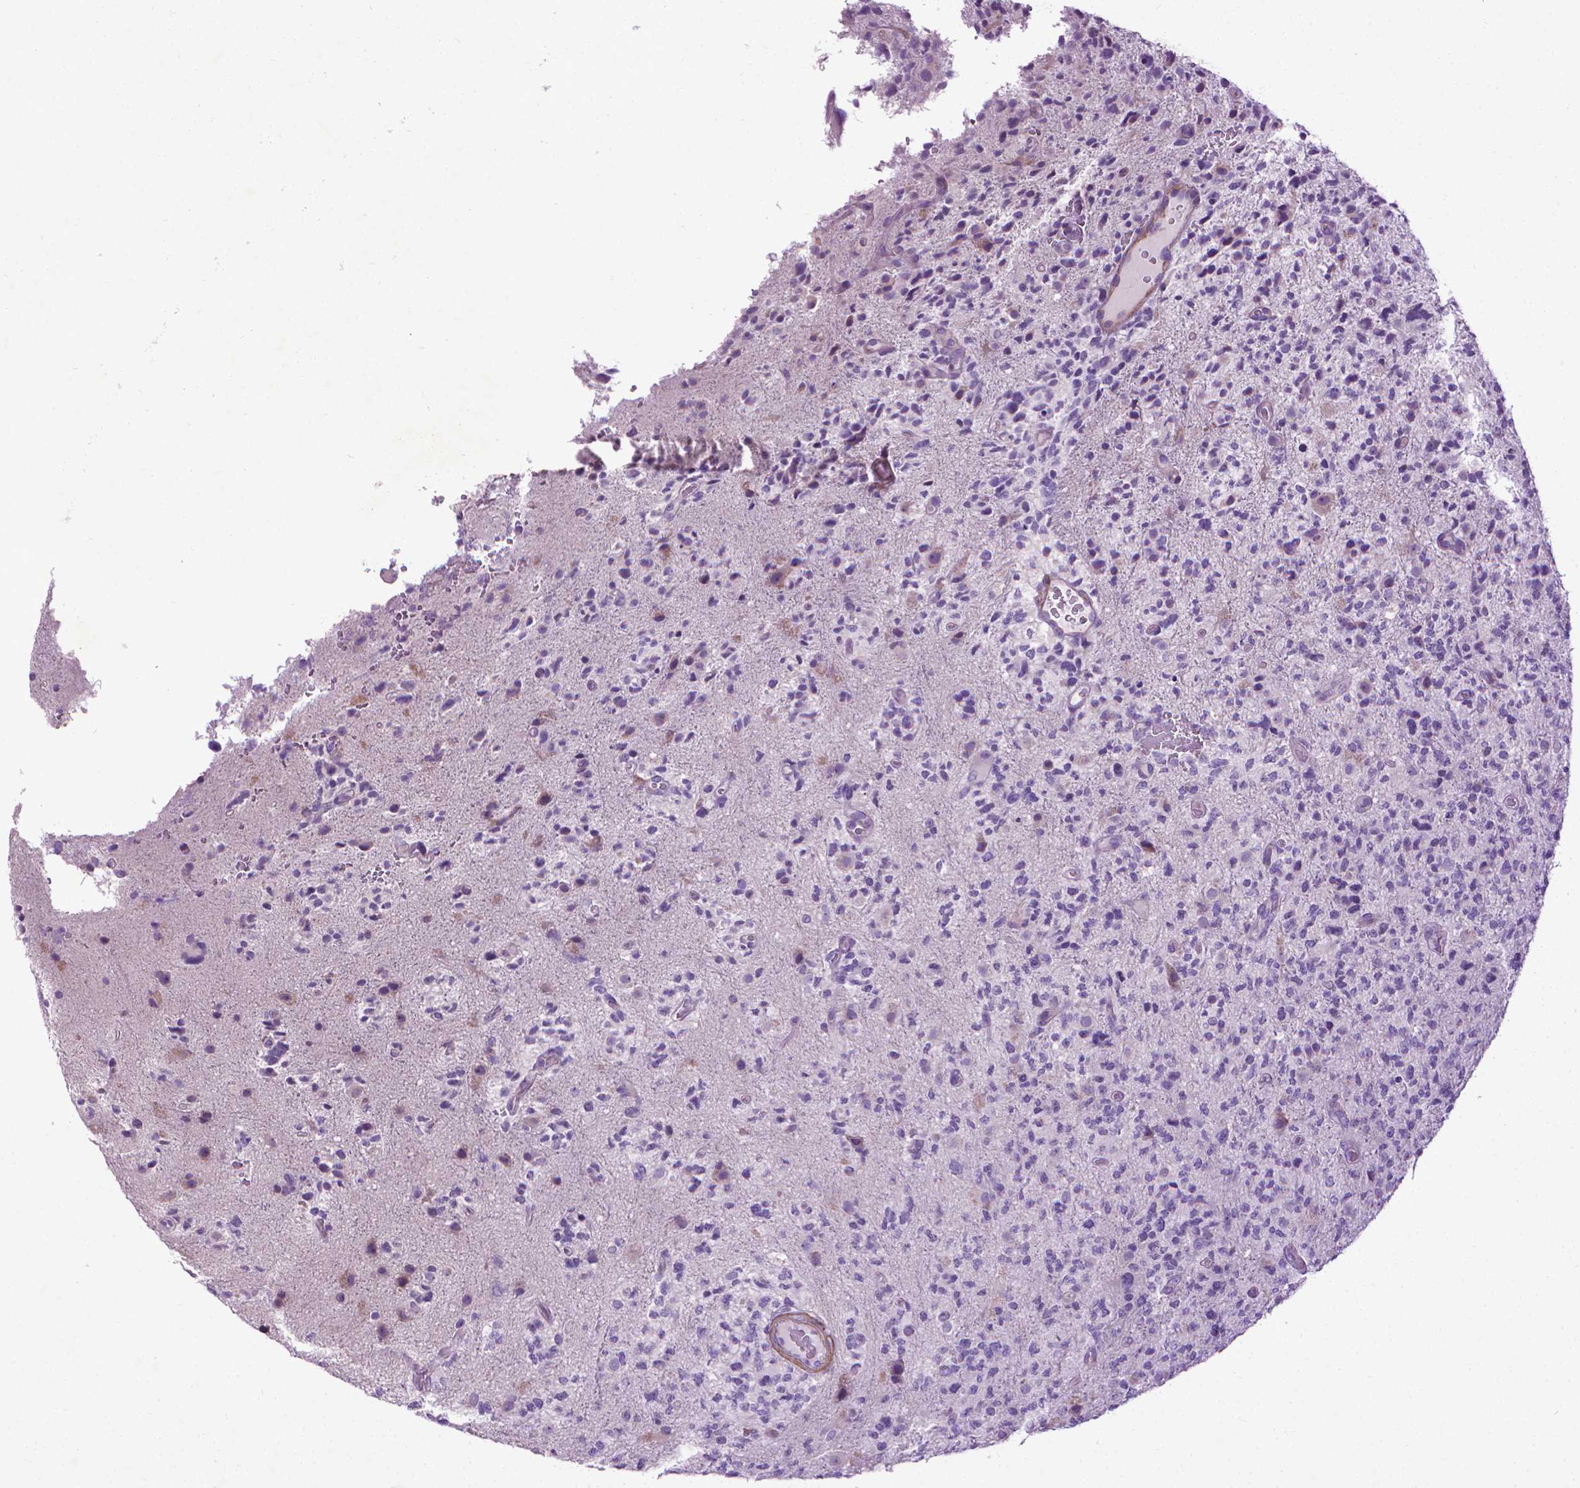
{"staining": {"intensity": "negative", "quantity": "none", "location": "none"}, "tissue": "glioma", "cell_type": "Tumor cells", "image_type": "cancer", "snomed": [{"axis": "morphology", "description": "Glioma, malignant, High grade"}, {"axis": "topography", "description": "Brain"}], "caption": "This is an IHC photomicrograph of human glioma. There is no staining in tumor cells.", "gene": "AQP10", "patient": {"sex": "female", "age": 71}}